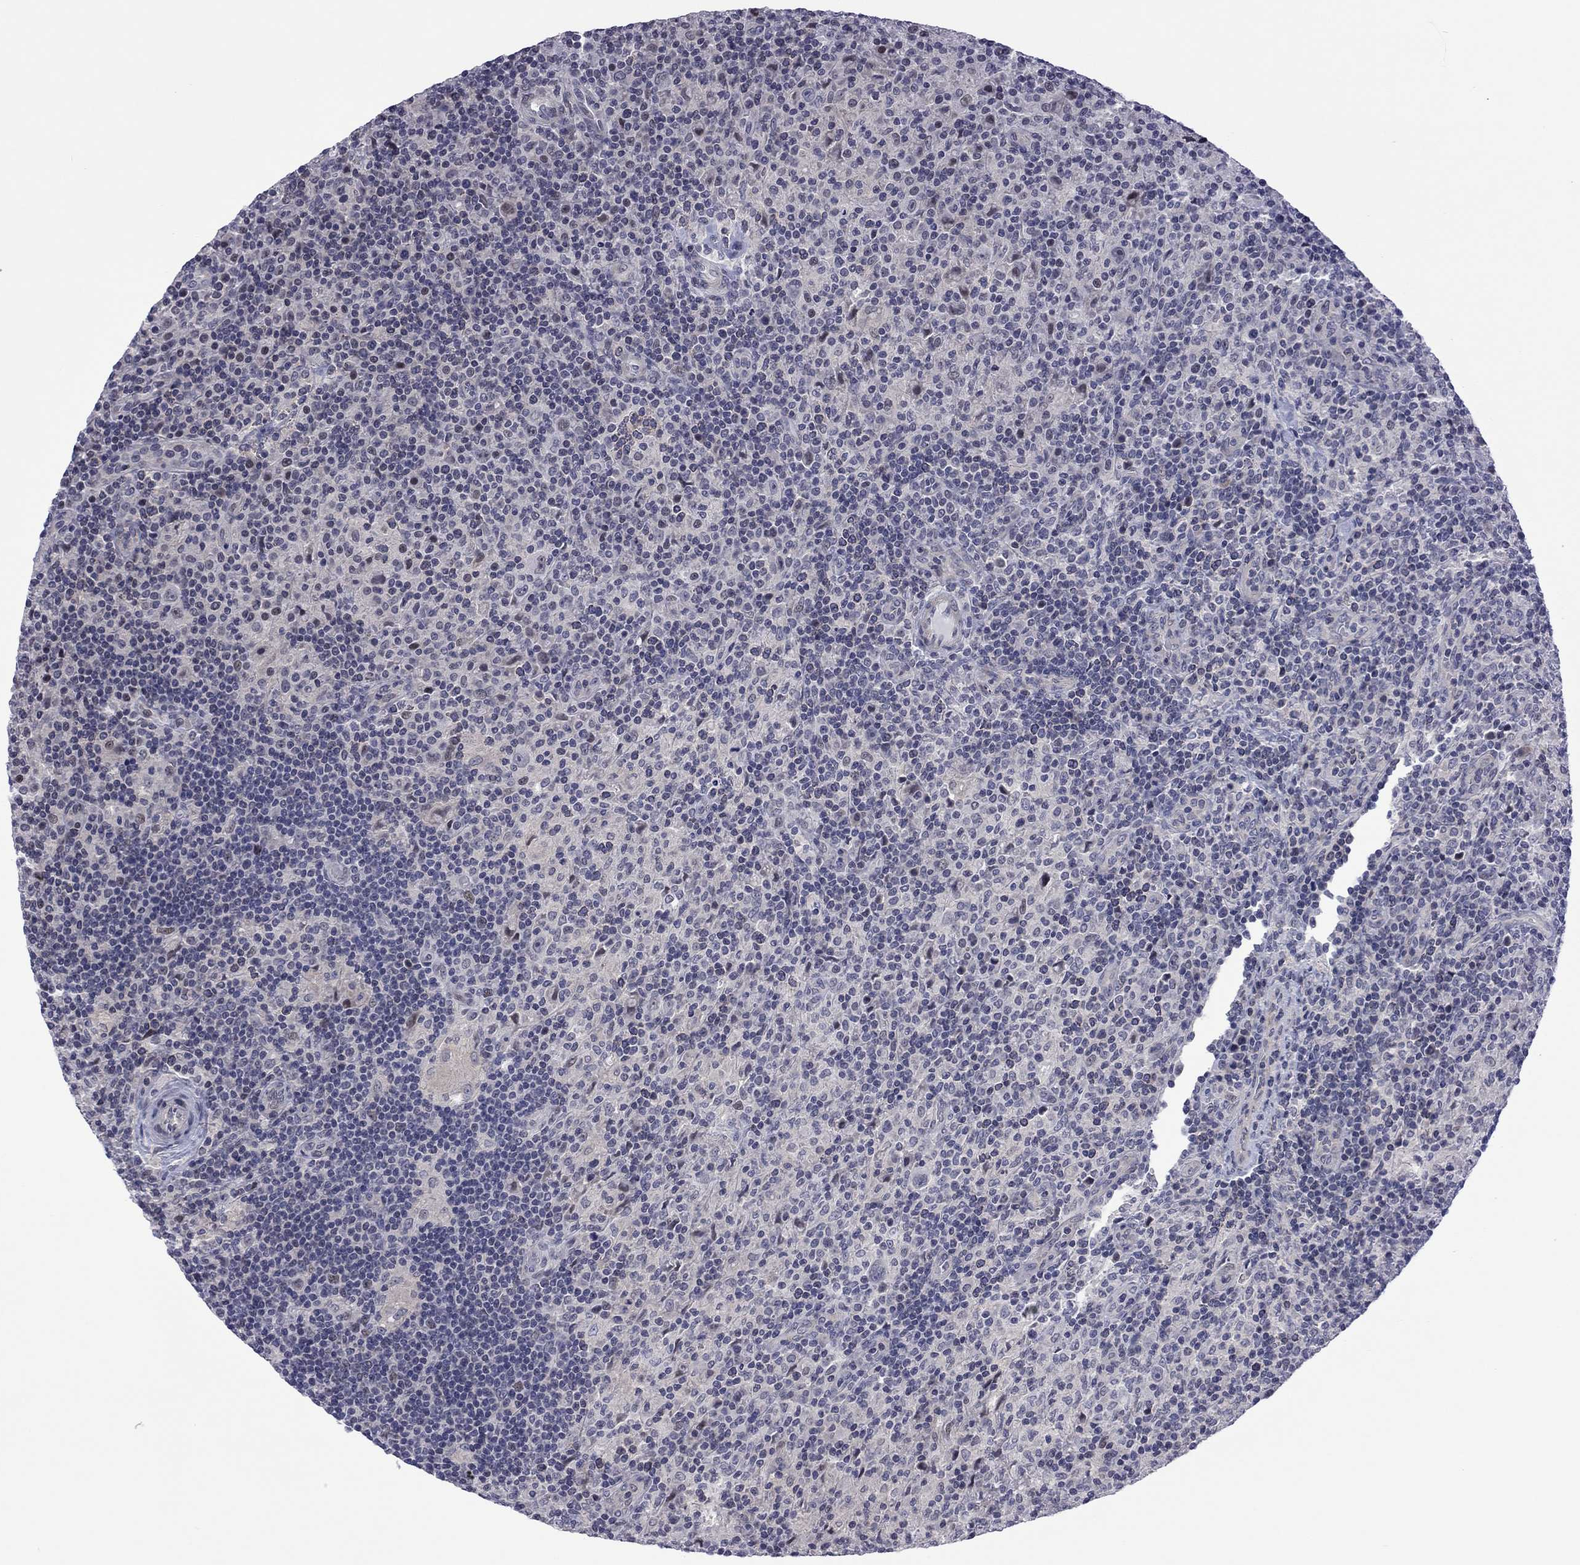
{"staining": {"intensity": "negative", "quantity": "none", "location": "none"}, "tissue": "lymphoma", "cell_type": "Tumor cells", "image_type": "cancer", "snomed": [{"axis": "morphology", "description": "Hodgkin's disease, NOS"}, {"axis": "topography", "description": "Lymph node"}], "caption": "Tumor cells show no significant protein positivity in lymphoma.", "gene": "POU5F2", "patient": {"sex": "male", "age": 70}}